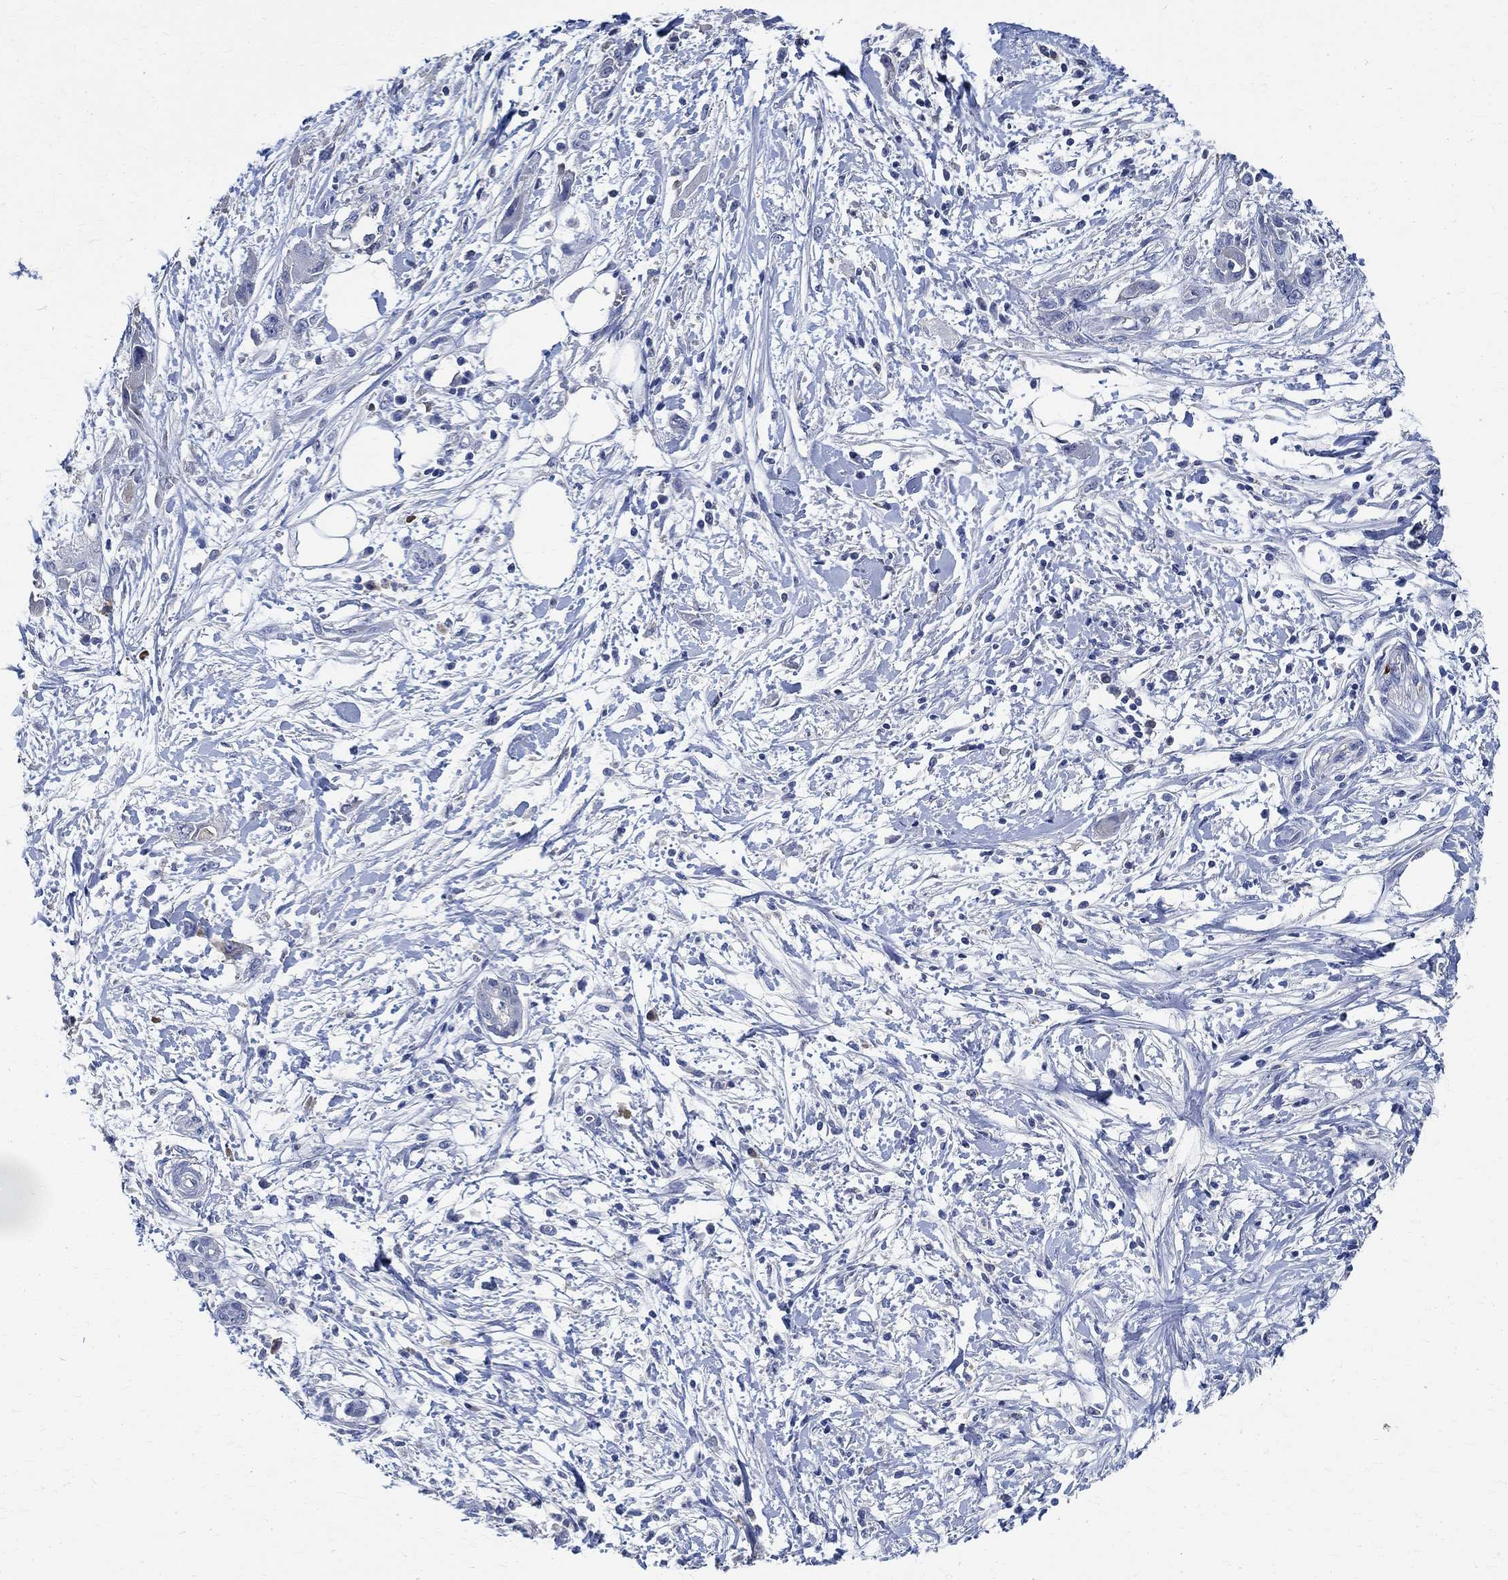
{"staining": {"intensity": "negative", "quantity": "none", "location": "none"}, "tissue": "pancreatic cancer", "cell_type": "Tumor cells", "image_type": "cancer", "snomed": [{"axis": "morphology", "description": "Adenocarcinoma, NOS"}, {"axis": "topography", "description": "Pancreas"}], "caption": "High magnification brightfield microscopy of pancreatic cancer stained with DAB (brown) and counterstained with hematoxylin (blue): tumor cells show no significant positivity.", "gene": "PRX", "patient": {"sex": "male", "age": 72}}